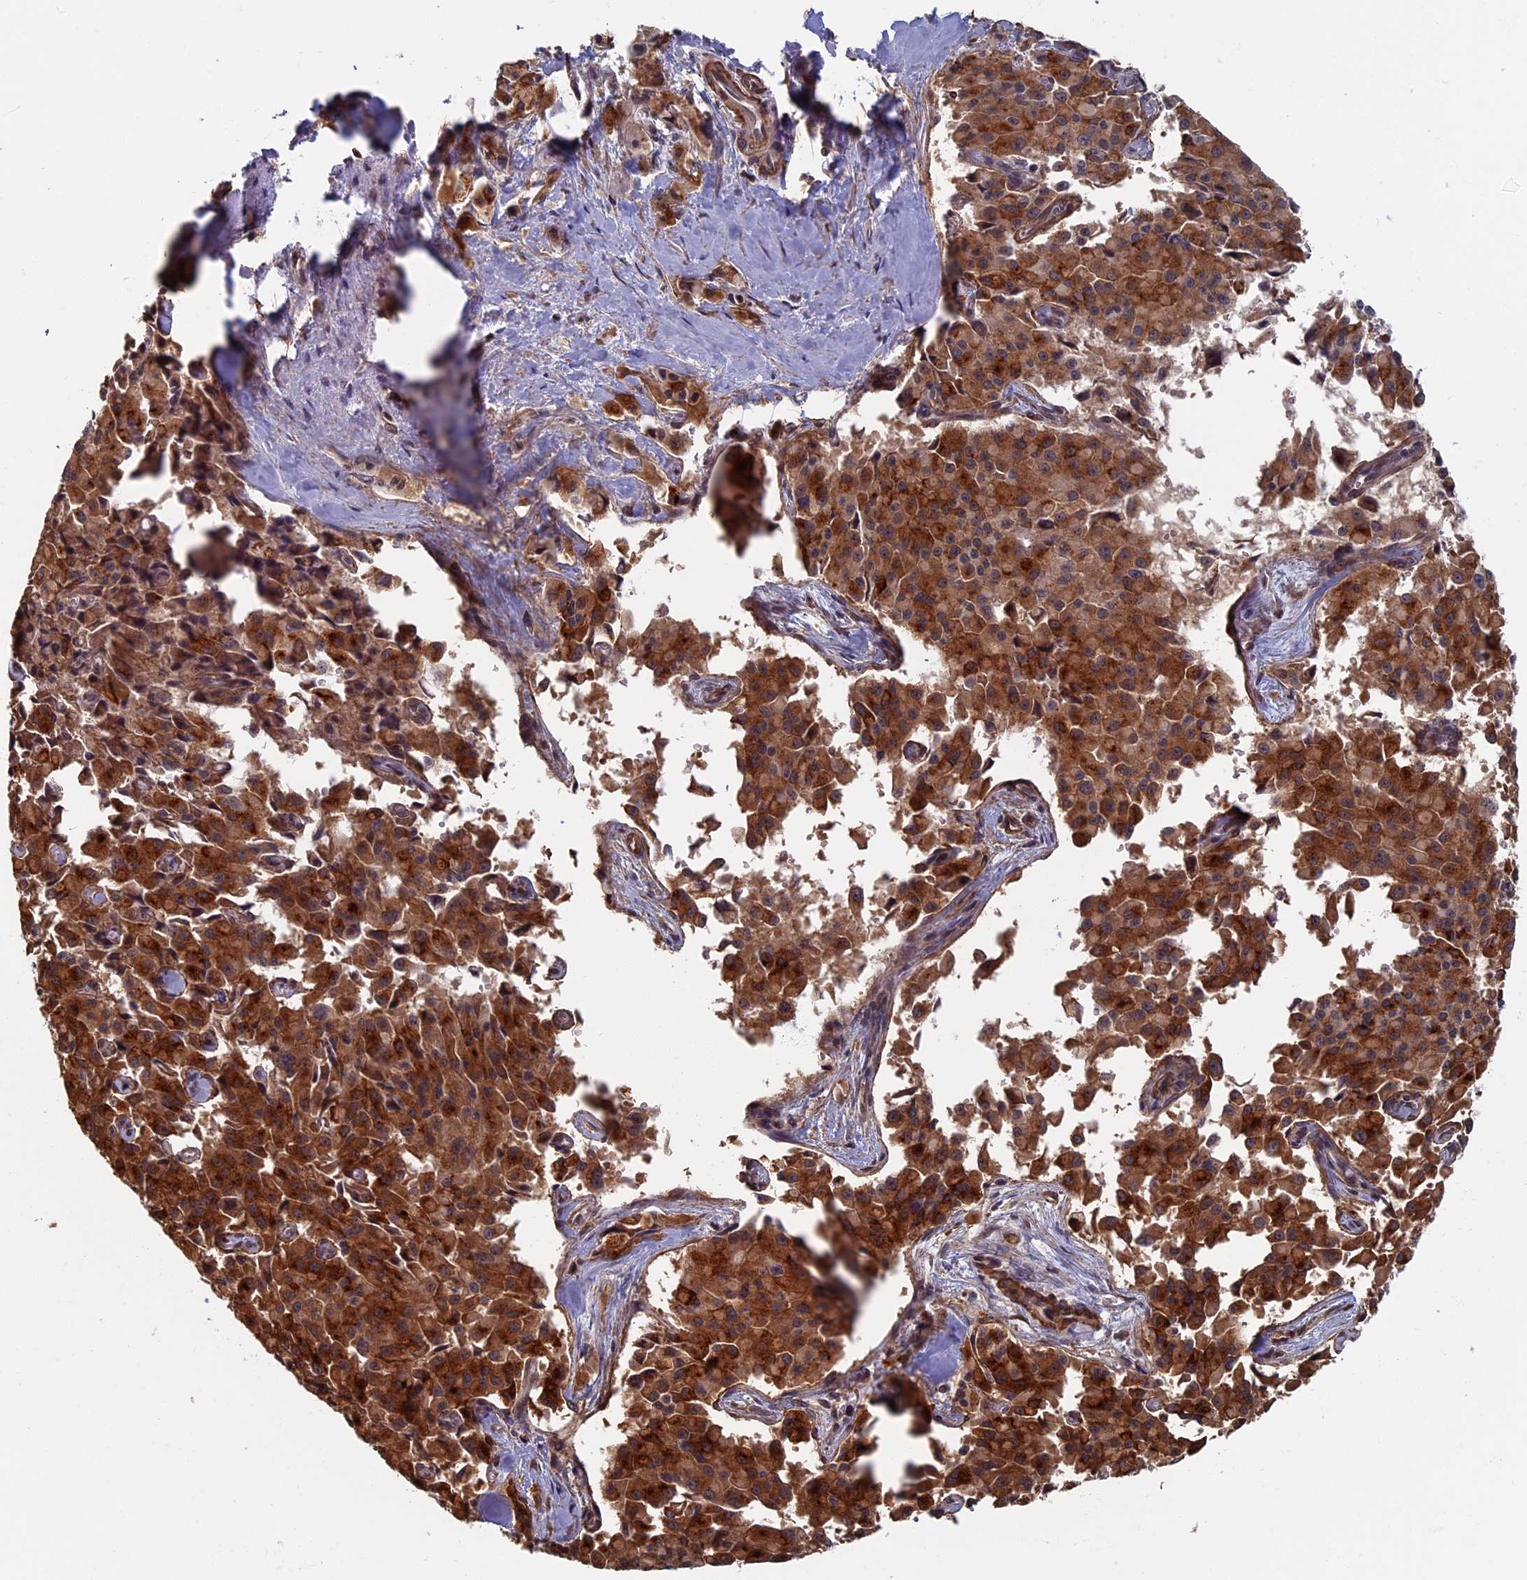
{"staining": {"intensity": "strong", "quantity": ">75%", "location": "cytoplasmic/membranous"}, "tissue": "pancreatic cancer", "cell_type": "Tumor cells", "image_type": "cancer", "snomed": [{"axis": "morphology", "description": "Adenocarcinoma, NOS"}, {"axis": "topography", "description": "Pancreas"}], "caption": "High-power microscopy captured an immunohistochemistry histopathology image of pancreatic adenocarcinoma, revealing strong cytoplasmic/membranous expression in about >75% of tumor cells.", "gene": "CTDP1", "patient": {"sex": "male", "age": 65}}